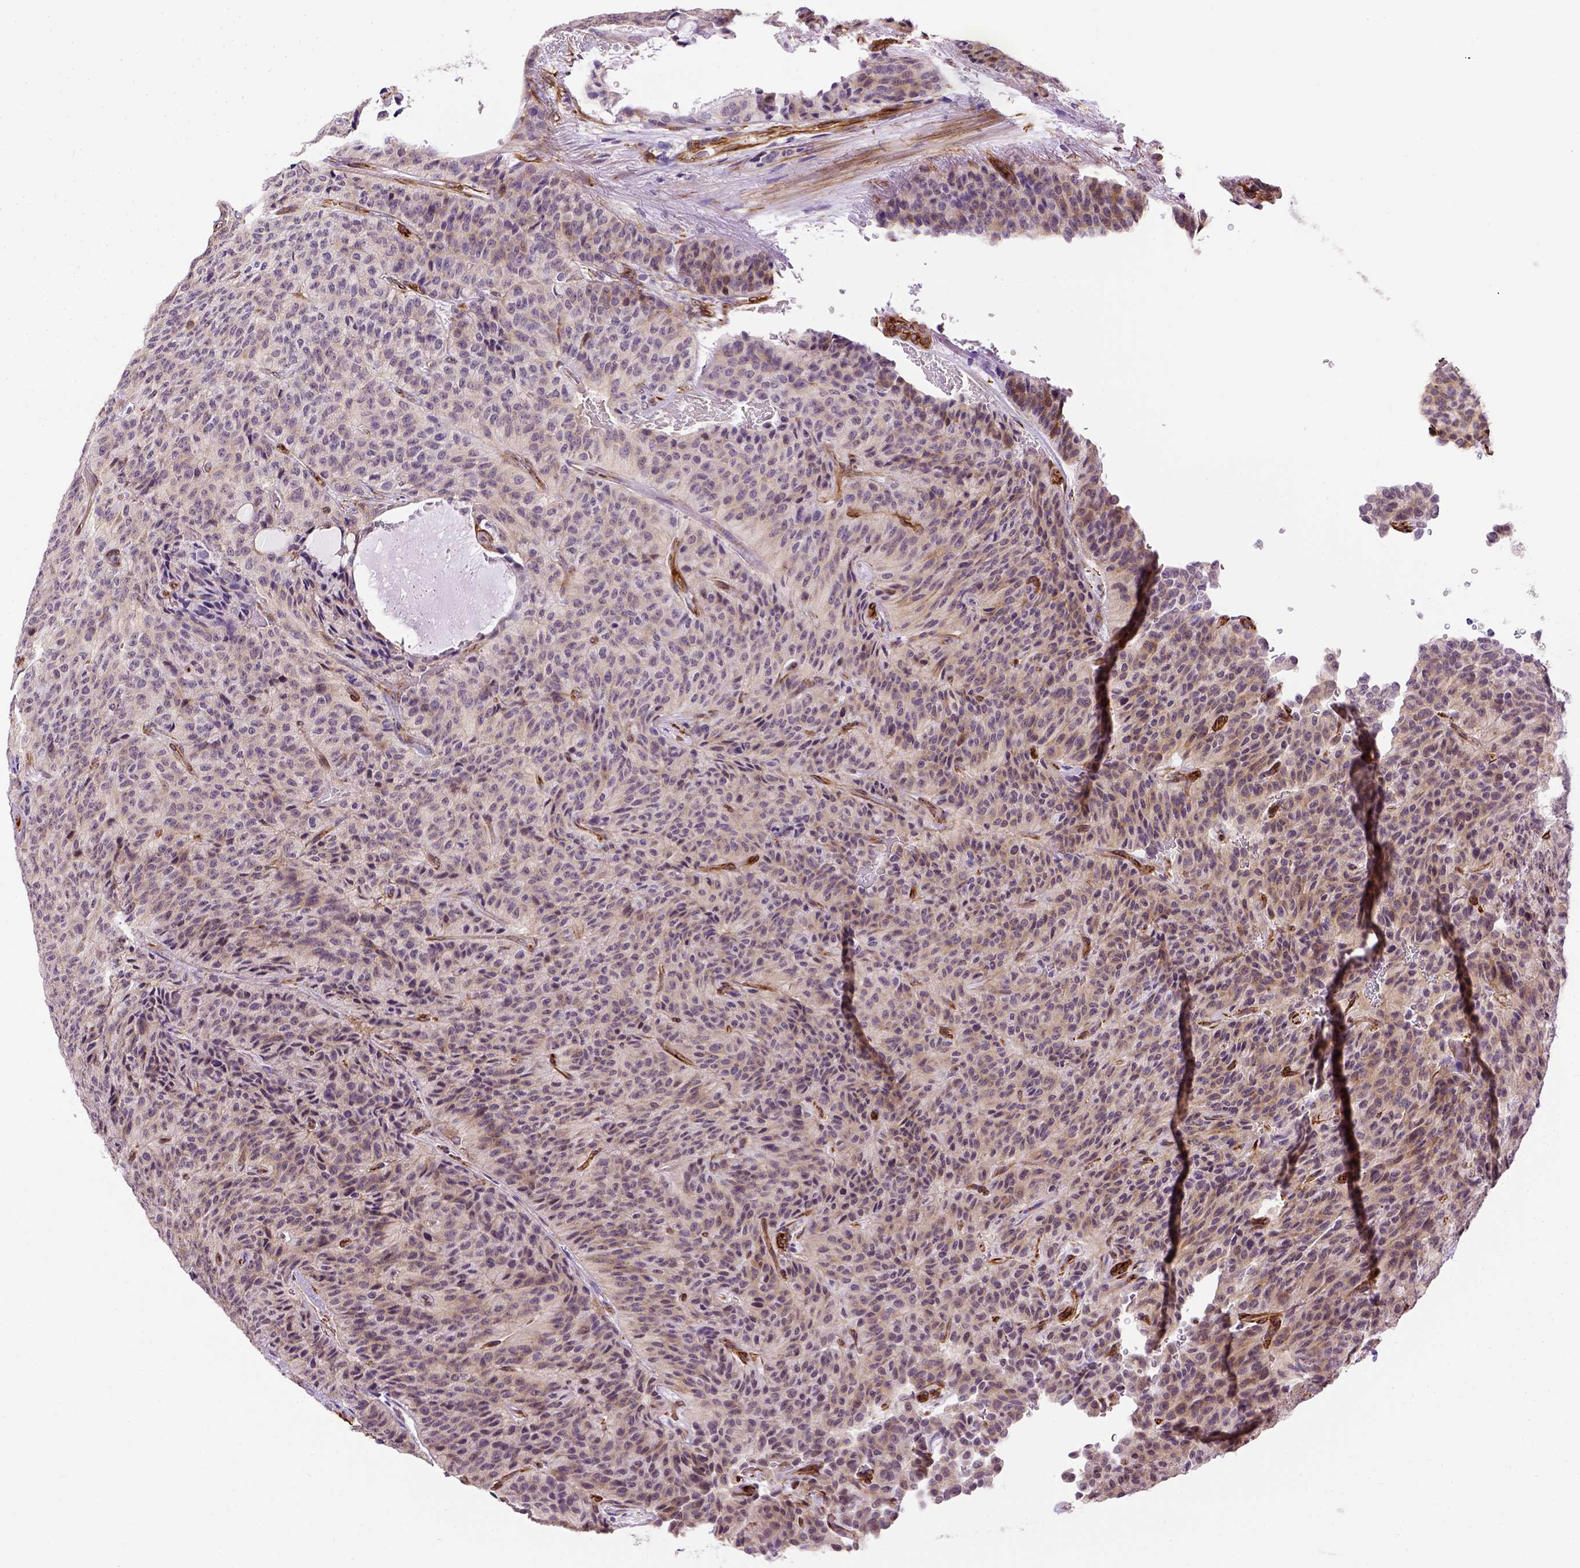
{"staining": {"intensity": "weak", "quantity": "25%-75%", "location": "cytoplasmic/membranous"}, "tissue": "carcinoid", "cell_type": "Tumor cells", "image_type": "cancer", "snomed": [{"axis": "morphology", "description": "Carcinoid, malignant, NOS"}, {"axis": "topography", "description": "Lung"}], "caption": "This histopathology image exhibits immunohistochemistry (IHC) staining of human carcinoid (malignant), with low weak cytoplasmic/membranous positivity in about 25%-75% of tumor cells.", "gene": "KAZN", "patient": {"sex": "male", "age": 71}}